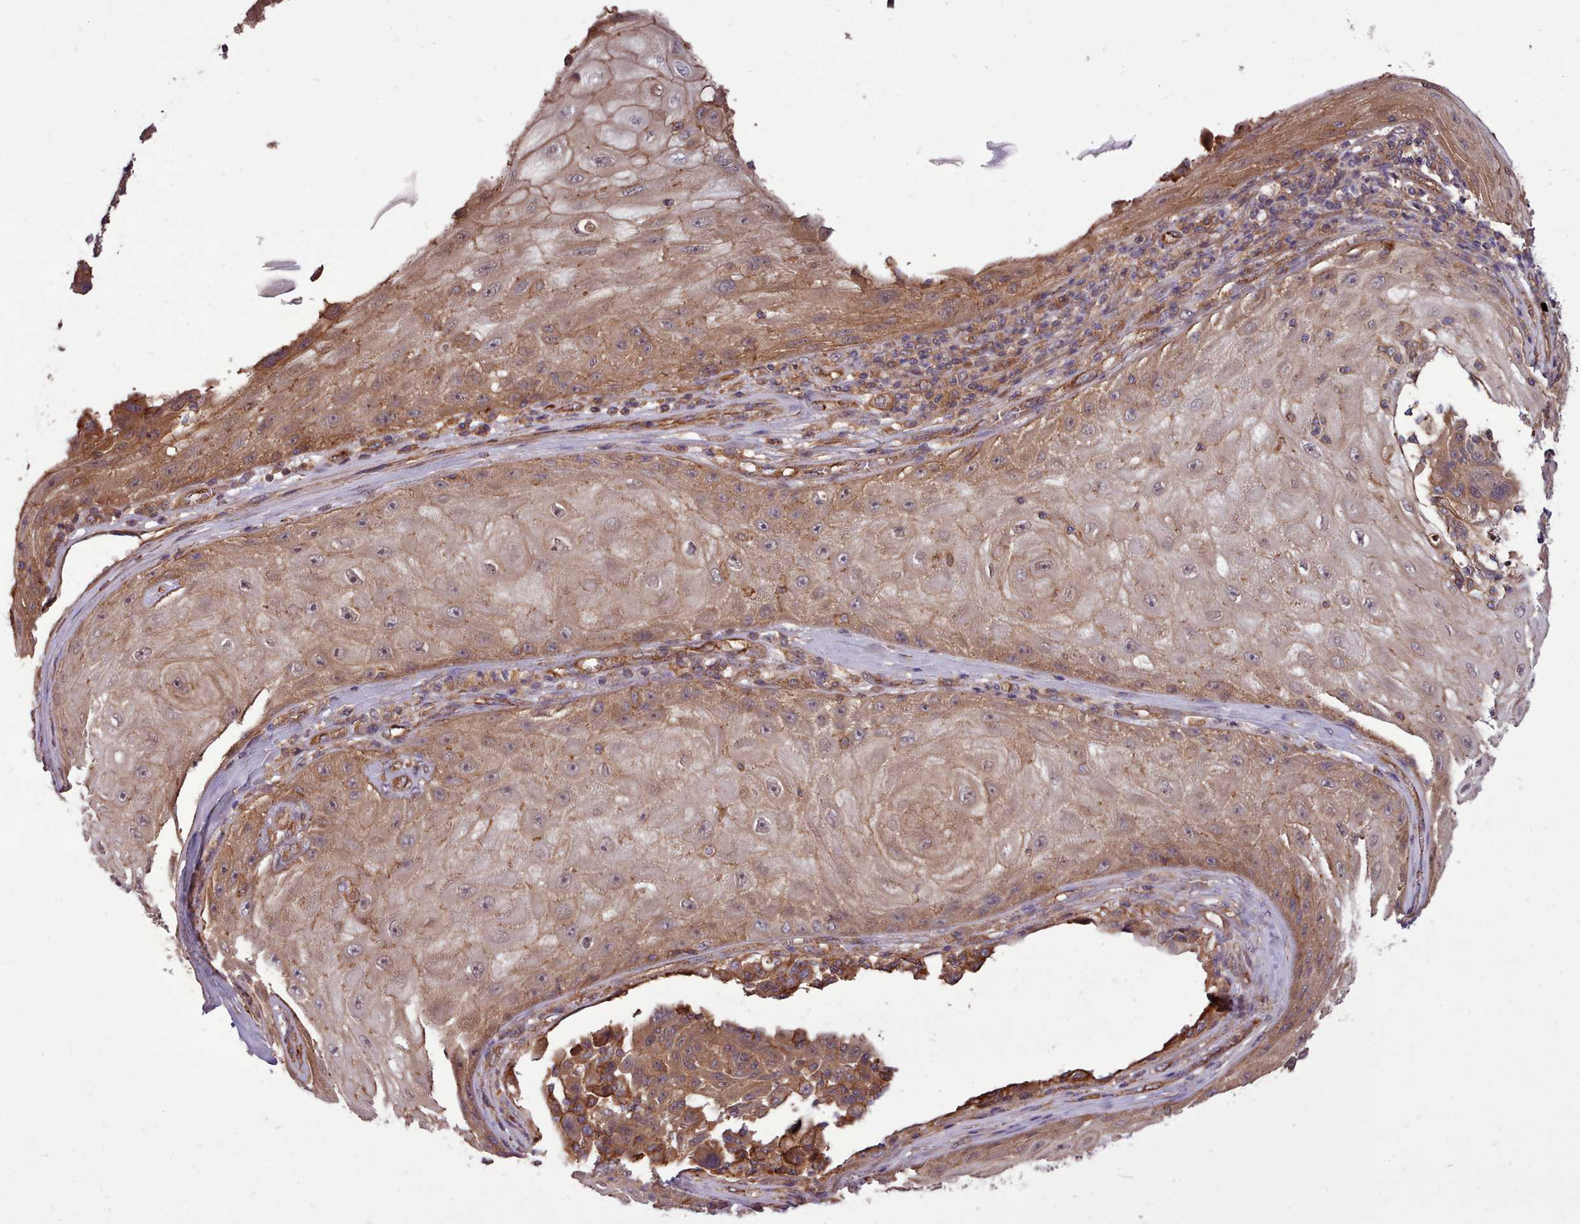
{"staining": {"intensity": "moderate", "quantity": ">75%", "location": "cytoplasmic/membranous"}, "tissue": "melanoma", "cell_type": "Tumor cells", "image_type": "cancer", "snomed": [{"axis": "morphology", "description": "Malignant melanoma, NOS"}, {"axis": "topography", "description": "Skin"}], "caption": "Immunohistochemistry of malignant melanoma displays medium levels of moderate cytoplasmic/membranous expression in about >75% of tumor cells.", "gene": "STUB1", "patient": {"sex": "male", "age": 53}}